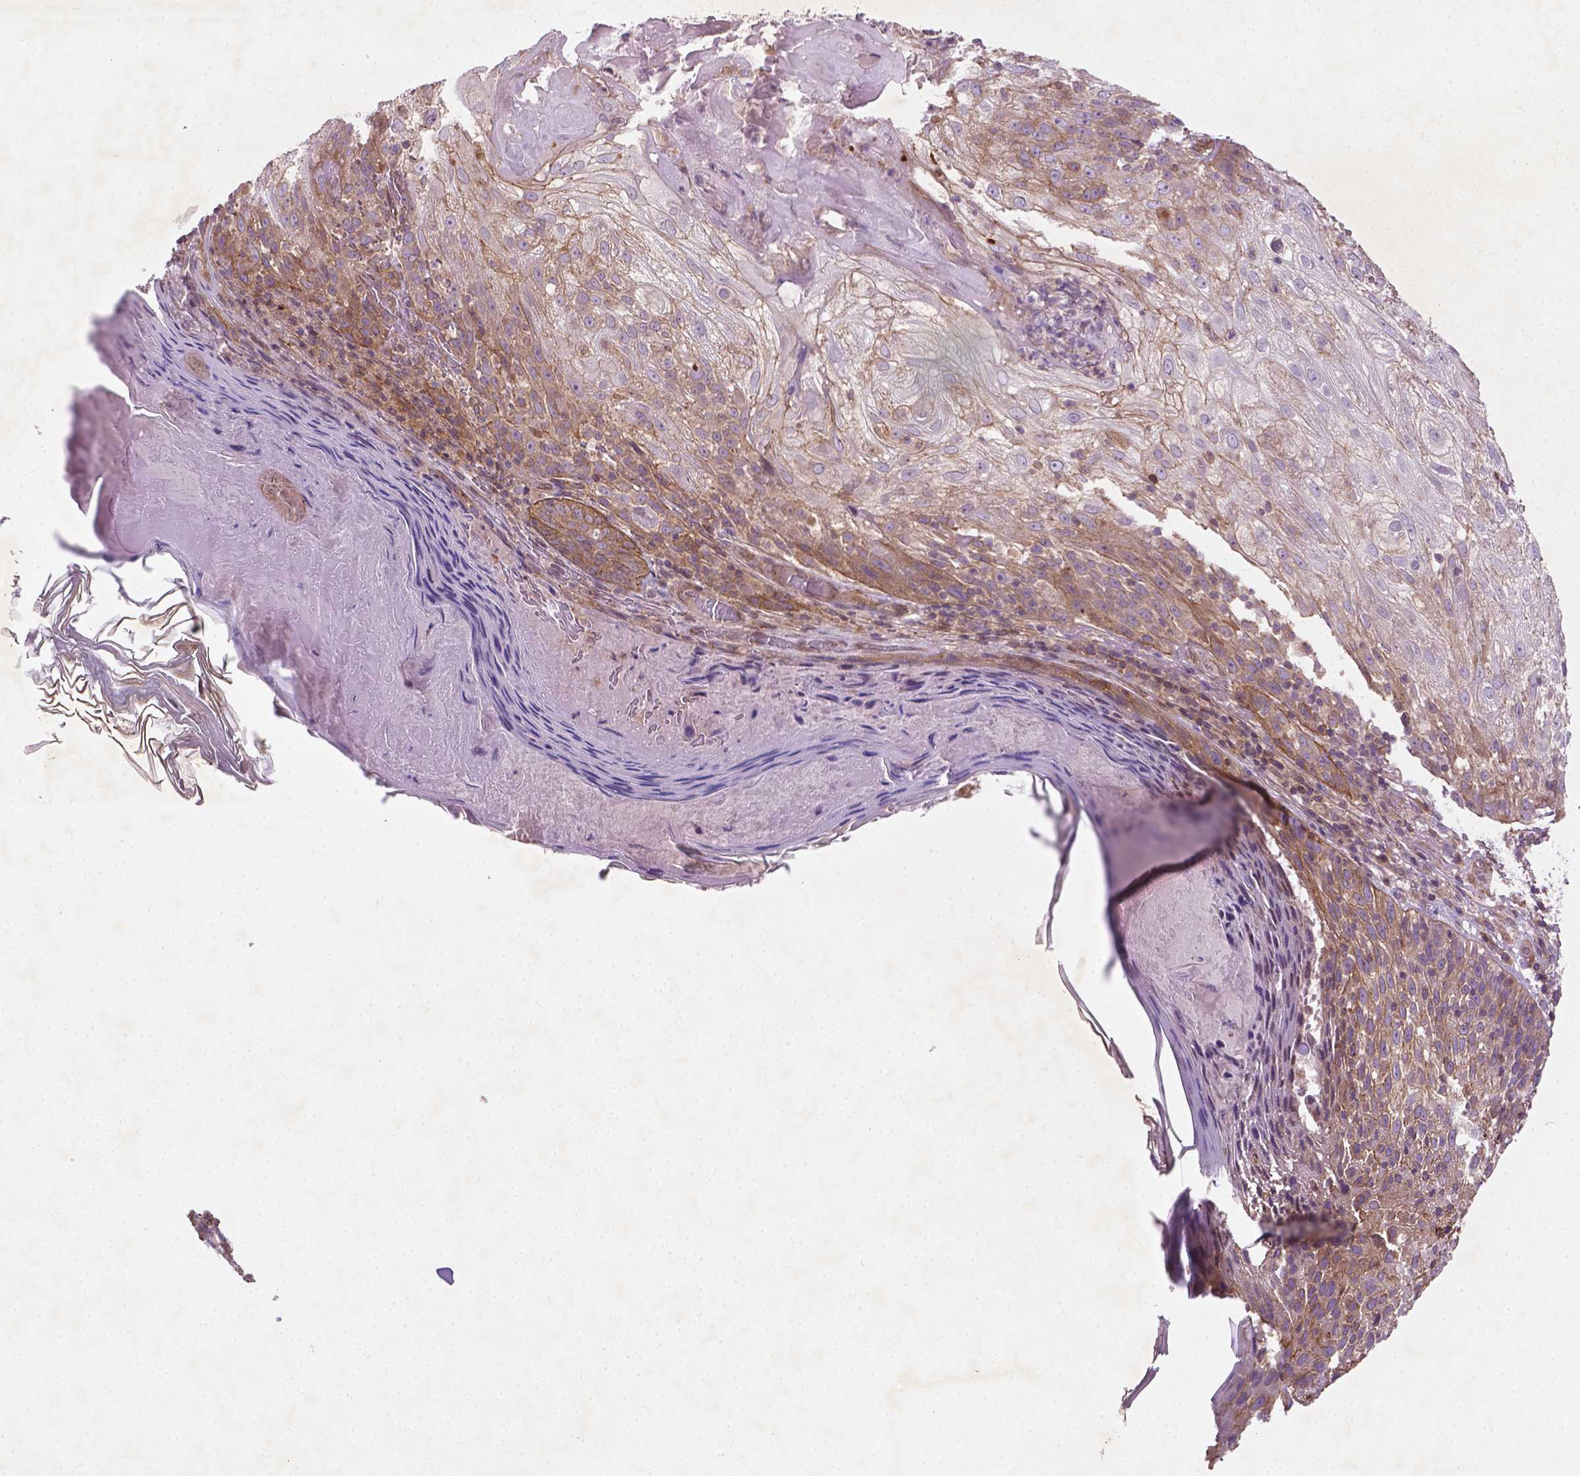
{"staining": {"intensity": "weak", "quantity": "<25%", "location": "cytoplasmic/membranous"}, "tissue": "skin cancer", "cell_type": "Tumor cells", "image_type": "cancer", "snomed": [{"axis": "morphology", "description": "Normal tissue, NOS"}, {"axis": "morphology", "description": "Squamous cell carcinoma, NOS"}, {"axis": "topography", "description": "Skin"}], "caption": "IHC histopathology image of squamous cell carcinoma (skin) stained for a protein (brown), which shows no expression in tumor cells.", "gene": "TCHP", "patient": {"sex": "female", "age": 83}}